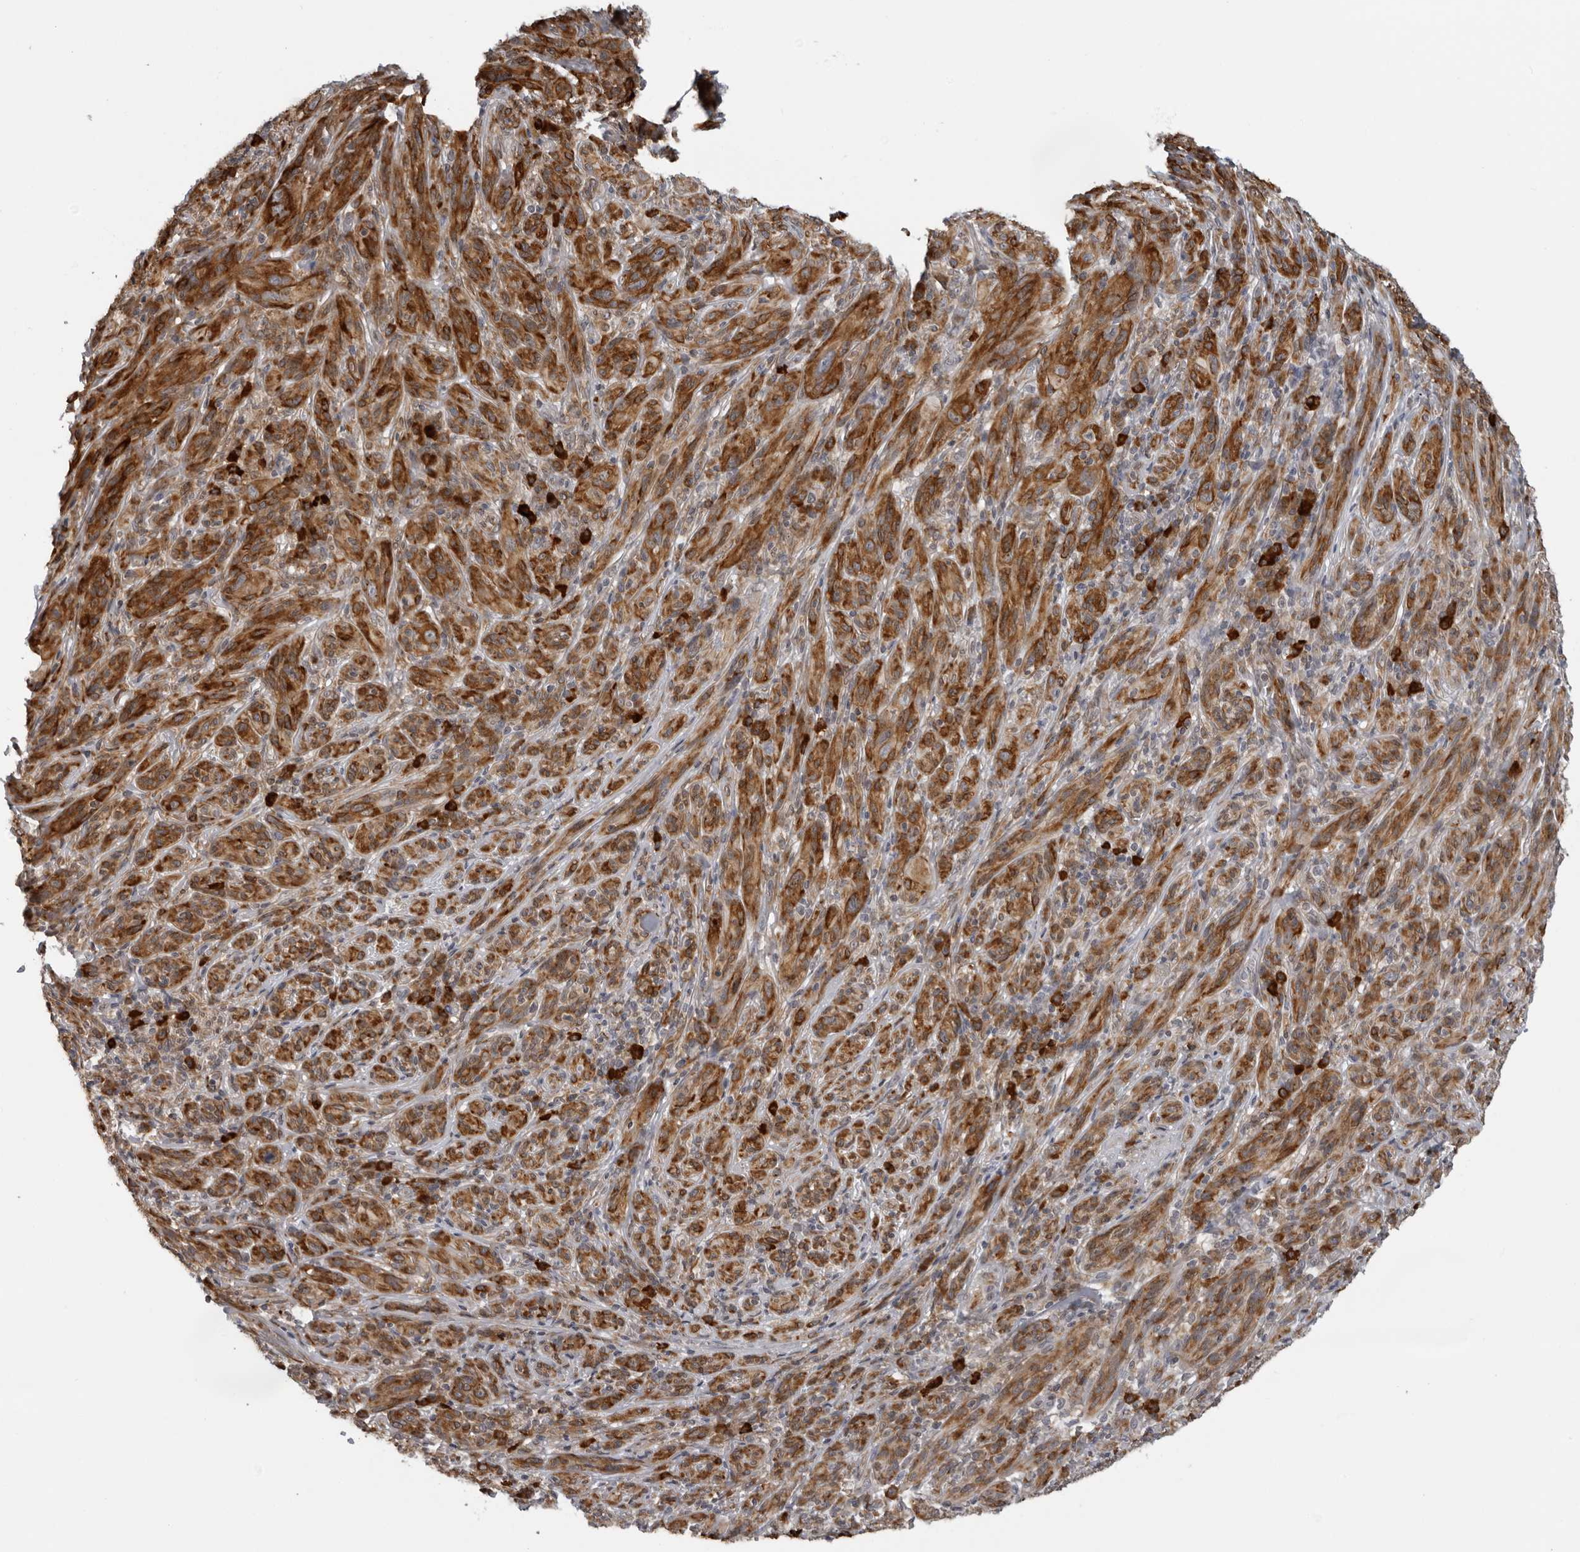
{"staining": {"intensity": "strong", "quantity": ">75%", "location": "cytoplasmic/membranous"}, "tissue": "melanoma", "cell_type": "Tumor cells", "image_type": "cancer", "snomed": [{"axis": "morphology", "description": "Malignant melanoma, NOS"}, {"axis": "topography", "description": "Skin of head"}], "caption": "A photomicrograph of human malignant melanoma stained for a protein shows strong cytoplasmic/membranous brown staining in tumor cells. (IHC, brightfield microscopy, high magnification).", "gene": "ALPK2", "patient": {"sex": "male", "age": 96}}